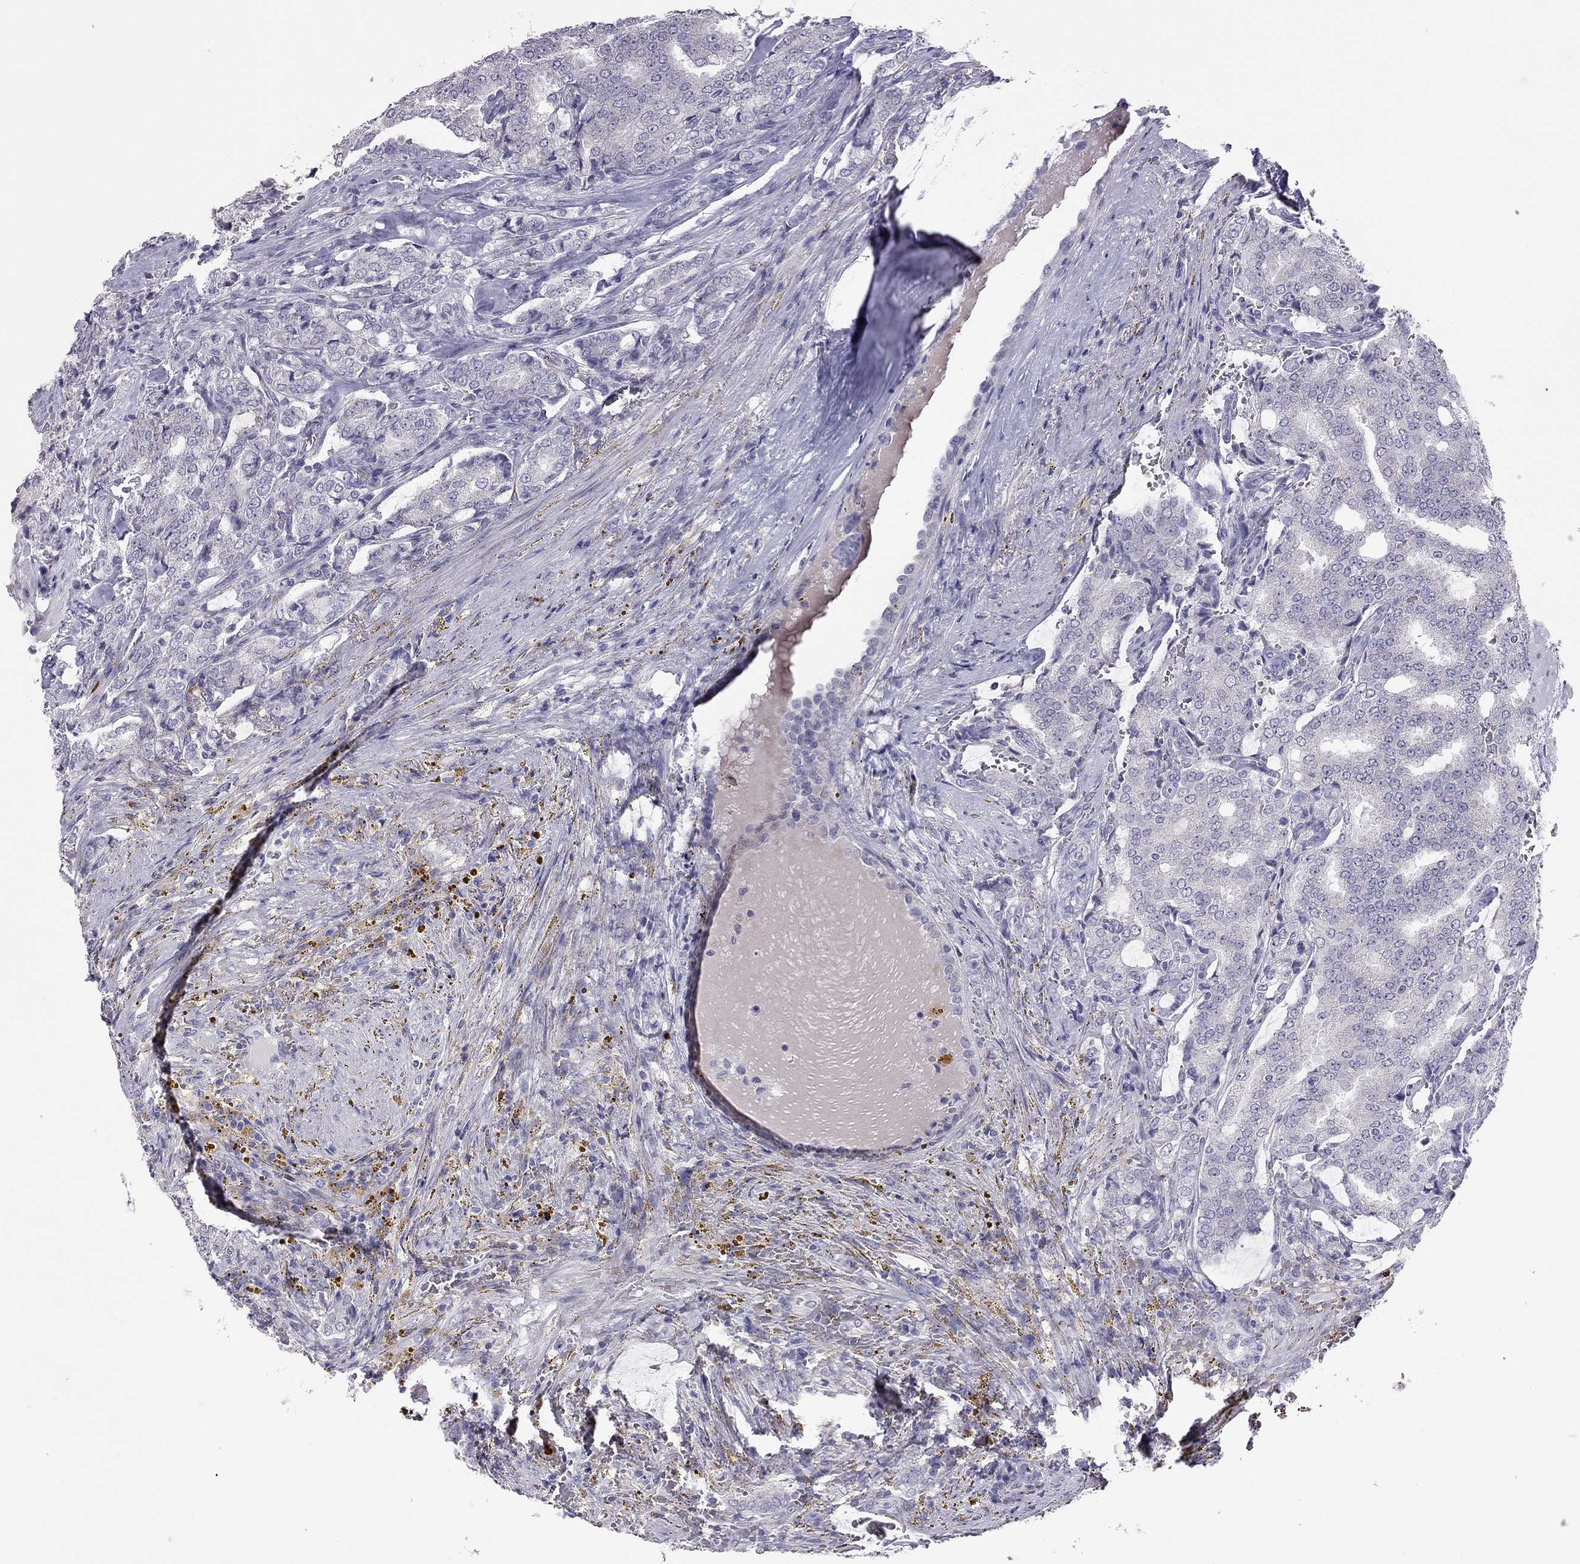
{"staining": {"intensity": "negative", "quantity": "none", "location": "none"}, "tissue": "prostate cancer", "cell_type": "Tumor cells", "image_type": "cancer", "snomed": [{"axis": "morphology", "description": "Adenocarcinoma, NOS"}, {"axis": "topography", "description": "Prostate"}], "caption": "The photomicrograph shows no staining of tumor cells in adenocarcinoma (prostate).", "gene": "PPP1R3A", "patient": {"sex": "male", "age": 65}}